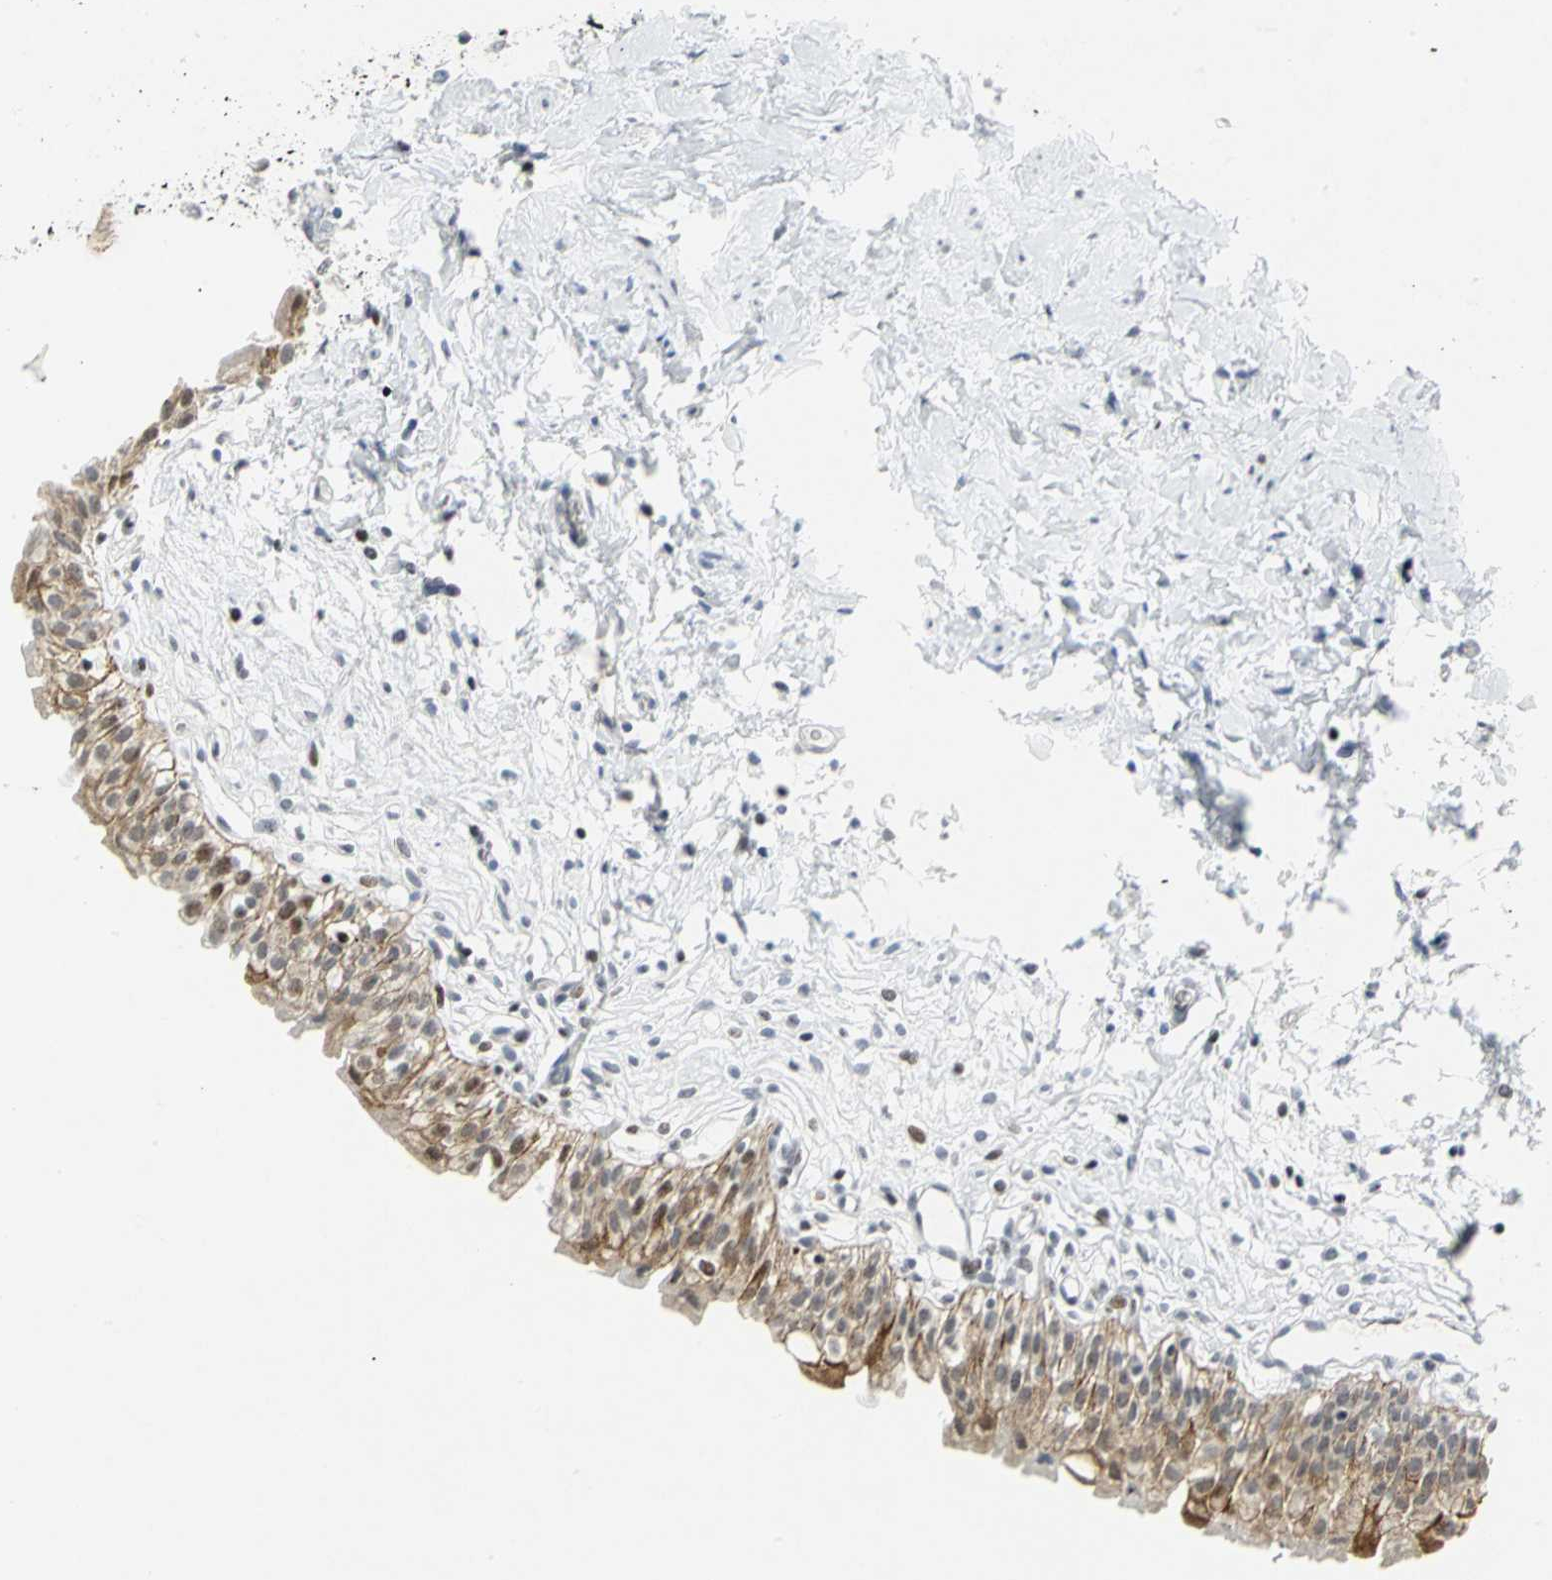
{"staining": {"intensity": "moderate", "quantity": "25%-75%", "location": "cytoplasmic/membranous,nuclear"}, "tissue": "urinary bladder", "cell_type": "Urothelial cells", "image_type": "normal", "snomed": [{"axis": "morphology", "description": "Normal tissue, NOS"}, {"axis": "topography", "description": "Urinary bladder"}], "caption": "Immunohistochemistry (DAB (3,3'-diaminobenzidine)) staining of benign urinary bladder demonstrates moderate cytoplasmic/membranous,nuclear protein positivity in approximately 25%-75% of urothelial cells.", "gene": "RPA1", "patient": {"sex": "female", "age": 80}}